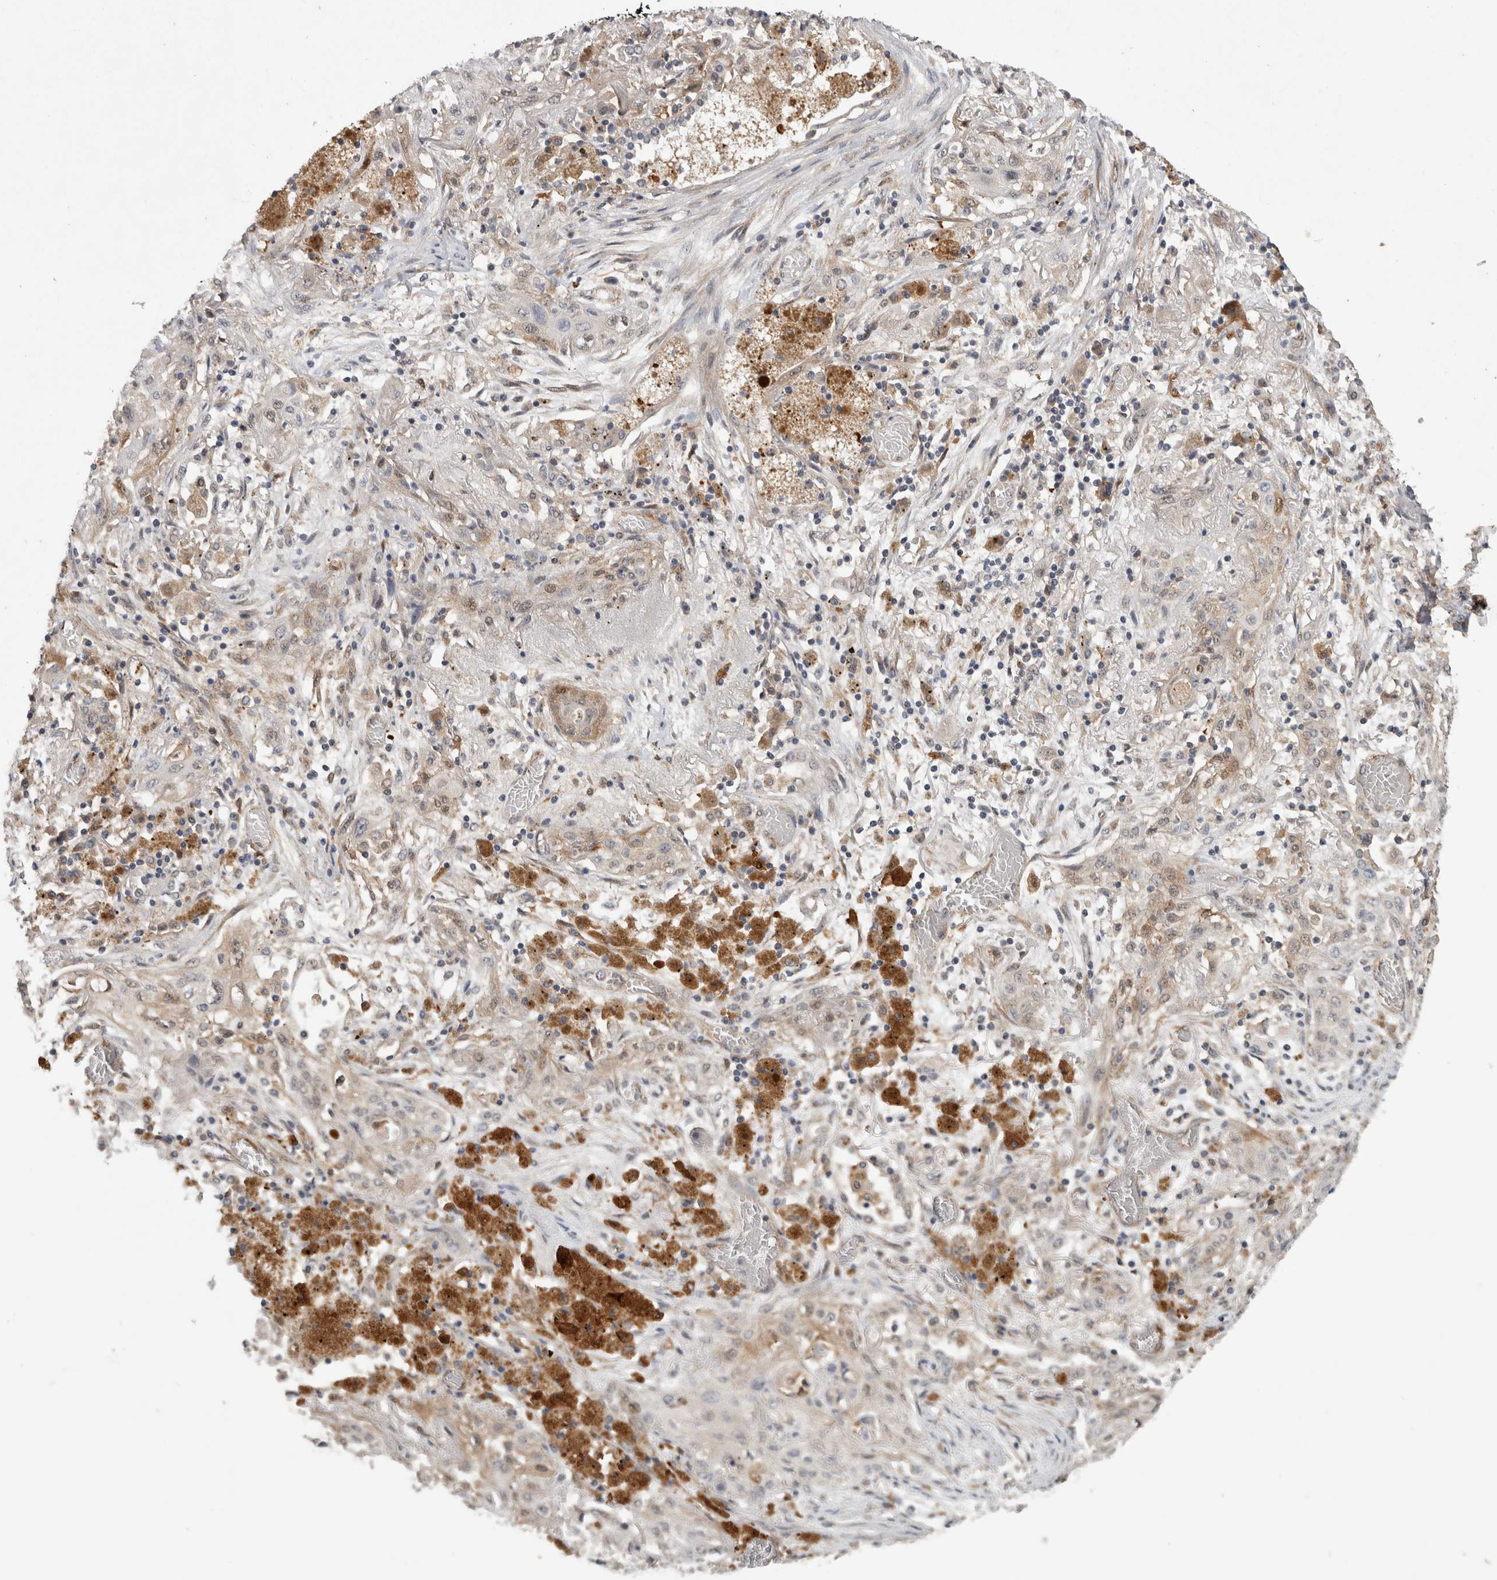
{"staining": {"intensity": "weak", "quantity": "<25%", "location": "cytoplasmic/membranous"}, "tissue": "lung cancer", "cell_type": "Tumor cells", "image_type": "cancer", "snomed": [{"axis": "morphology", "description": "Squamous cell carcinoma, NOS"}, {"axis": "topography", "description": "Lung"}], "caption": "Immunohistochemistry of human lung cancer shows no positivity in tumor cells.", "gene": "ATXN2", "patient": {"sex": "female", "age": 47}}